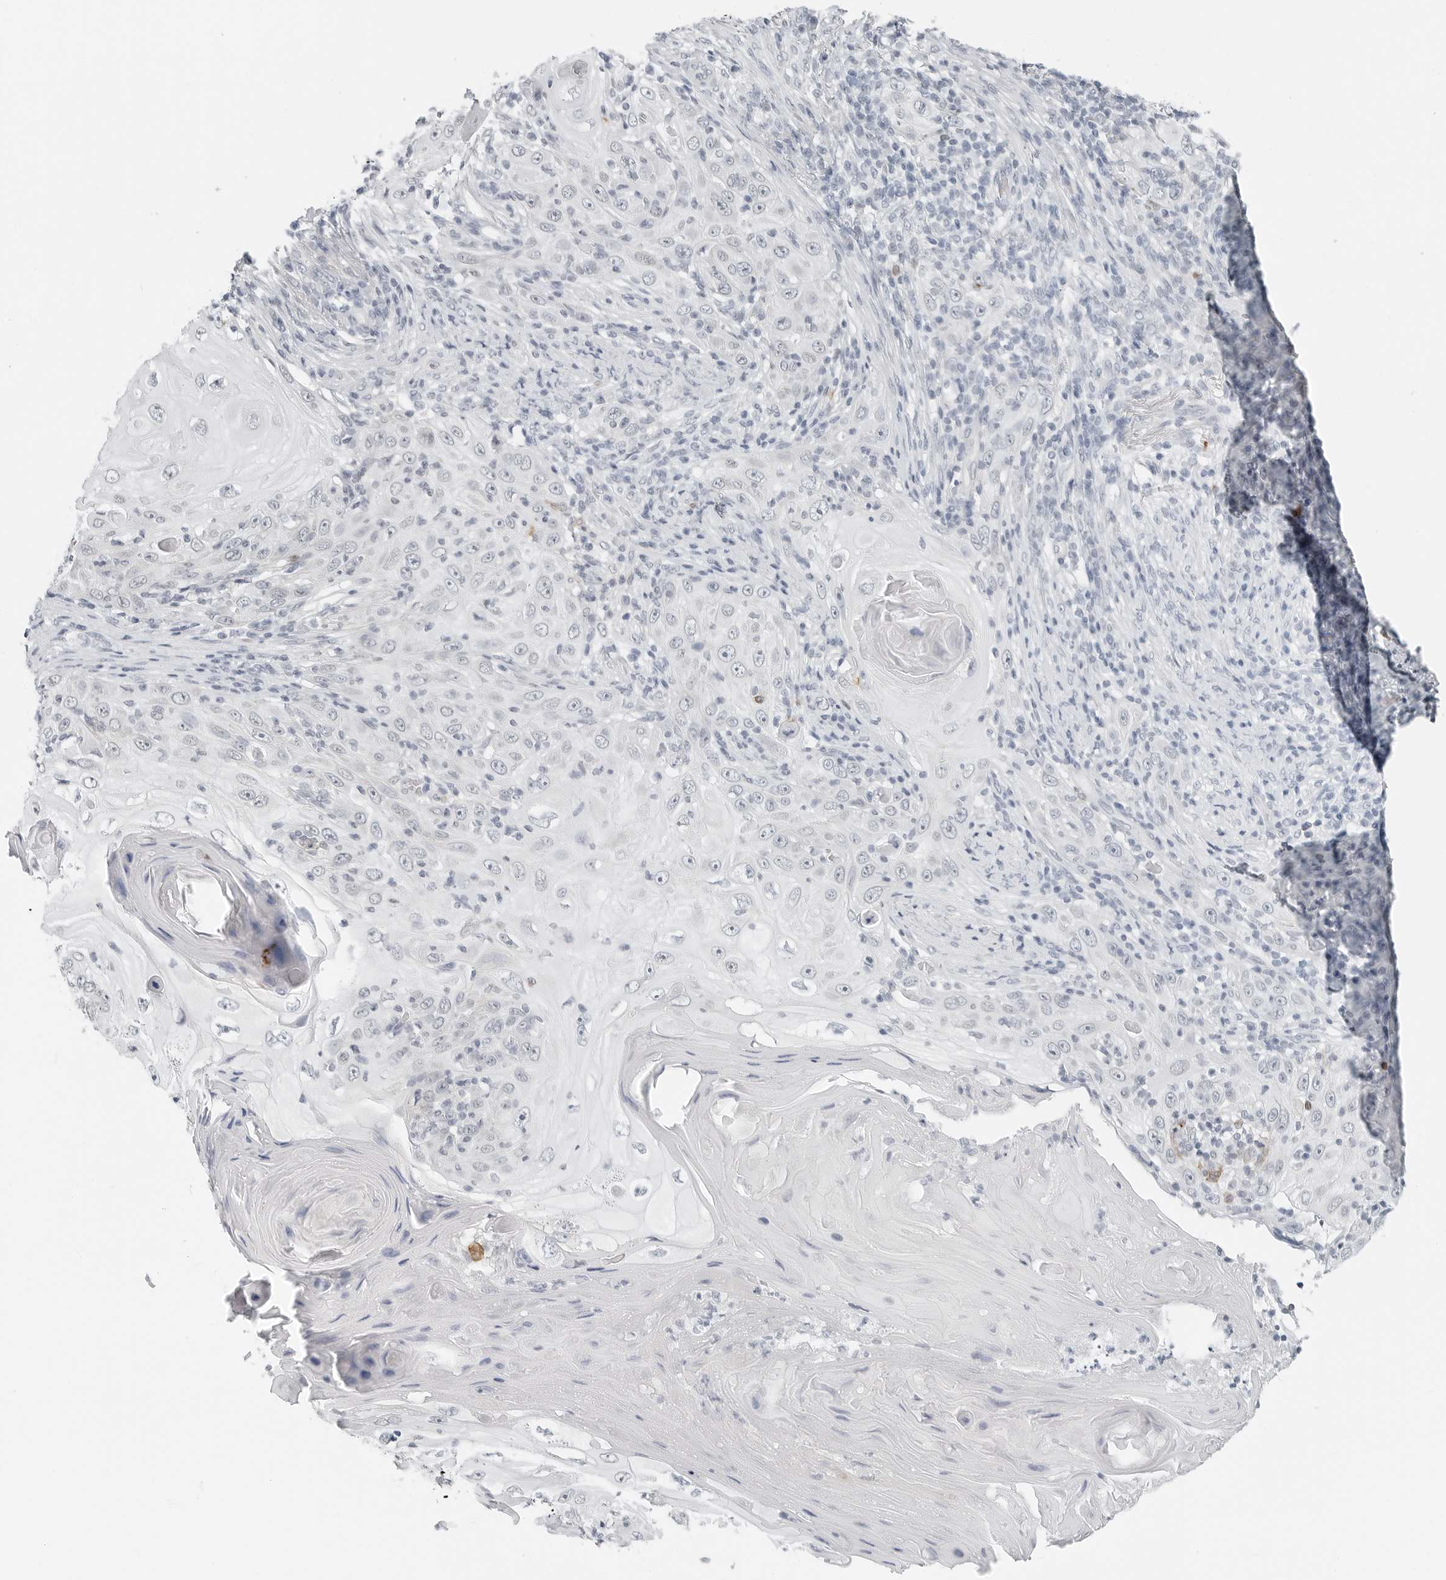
{"staining": {"intensity": "negative", "quantity": "none", "location": "none"}, "tissue": "skin cancer", "cell_type": "Tumor cells", "image_type": "cancer", "snomed": [{"axis": "morphology", "description": "Squamous cell carcinoma, NOS"}, {"axis": "topography", "description": "Skin"}], "caption": "Tumor cells show no significant positivity in skin cancer. (Stains: DAB immunohistochemistry with hematoxylin counter stain, Microscopy: brightfield microscopy at high magnification).", "gene": "XIRP1", "patient": {"sex": "female", "age": 88}}